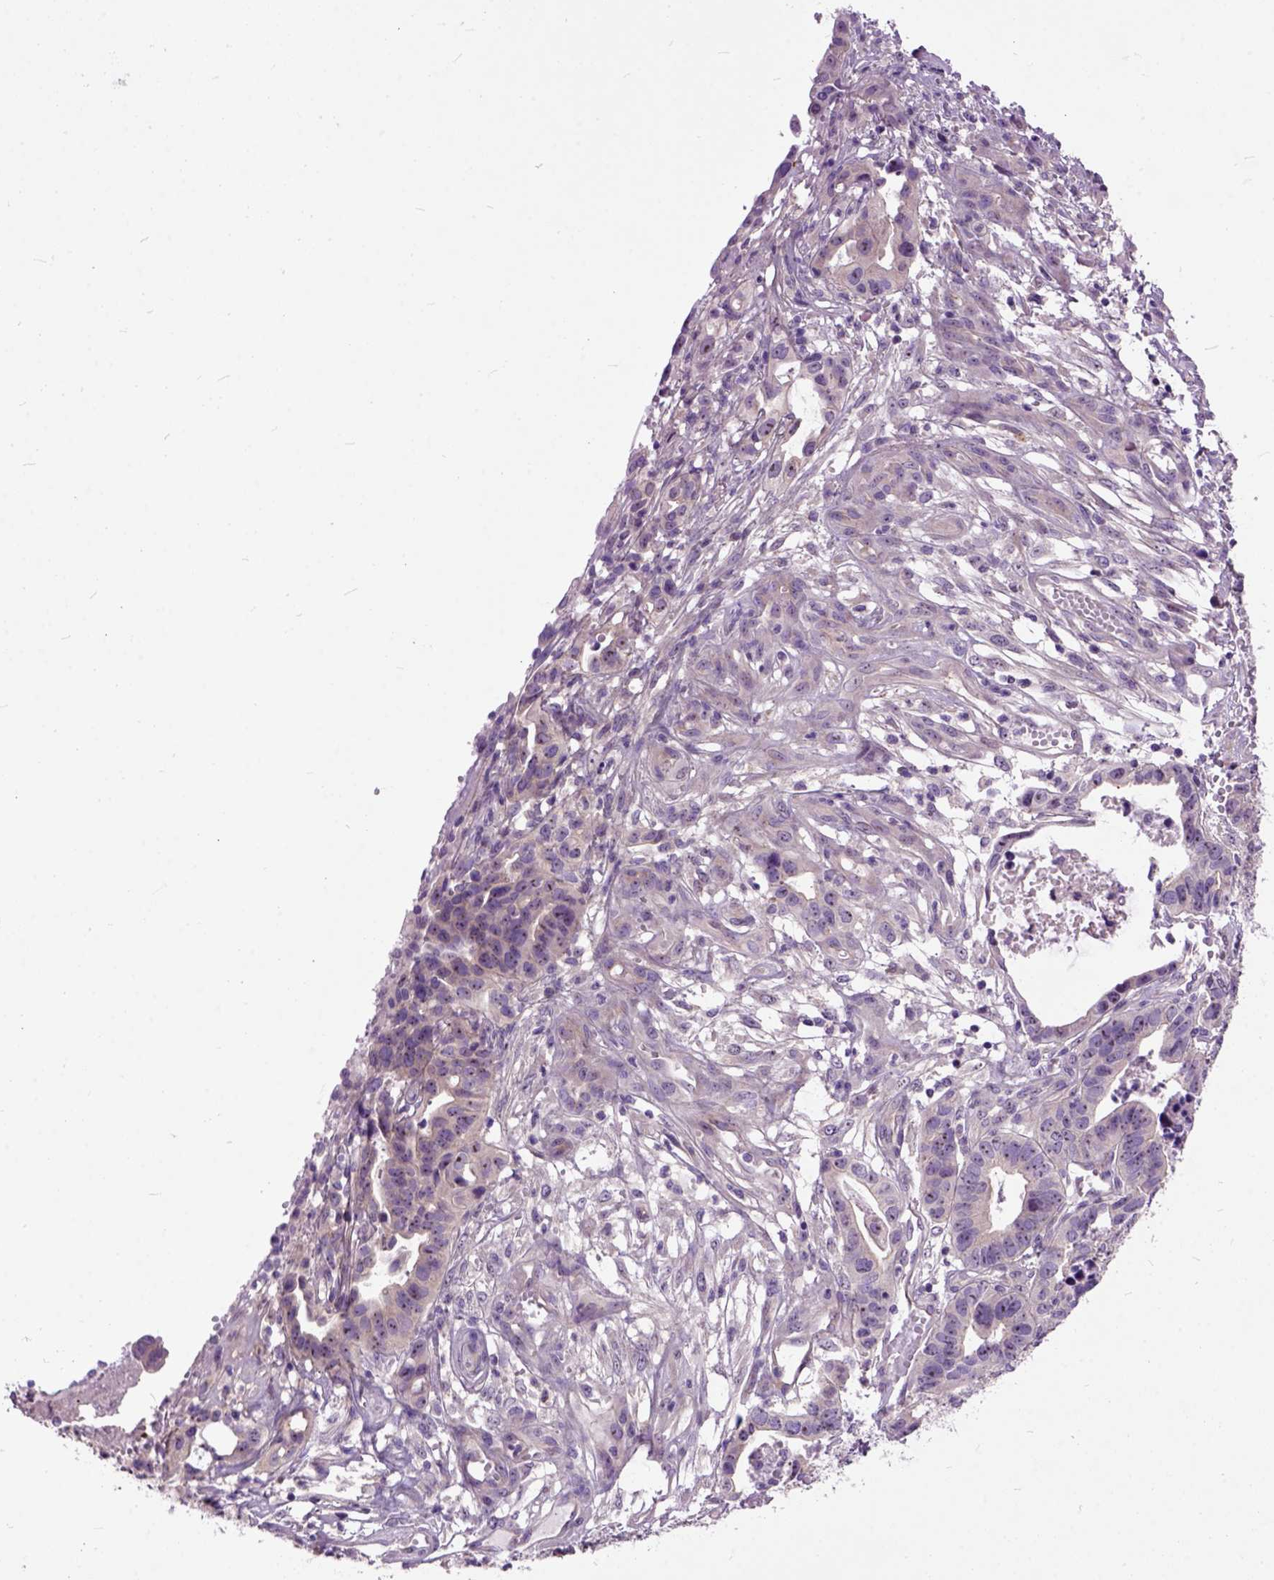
{"staining": {"intensity": "moderate", "quantity": "<25%", "location": "nuclear"}, "tissue": "stomach cancer", "cell_type": "Tumor cells", "image_type": "cancer", "snomed": [{"axis": "morphology", "description": "Adenocarcinoma, NOS"}, {"axis": "topography", "description": "Stomach, upper"}], "caption": "The histopathology image shows staining of stomach cancer, revealing moderate nuclear protein staining (brown color) within tumor cells.", "gene": "MAPT", "patient": {"sex": "female", "age": 67}}